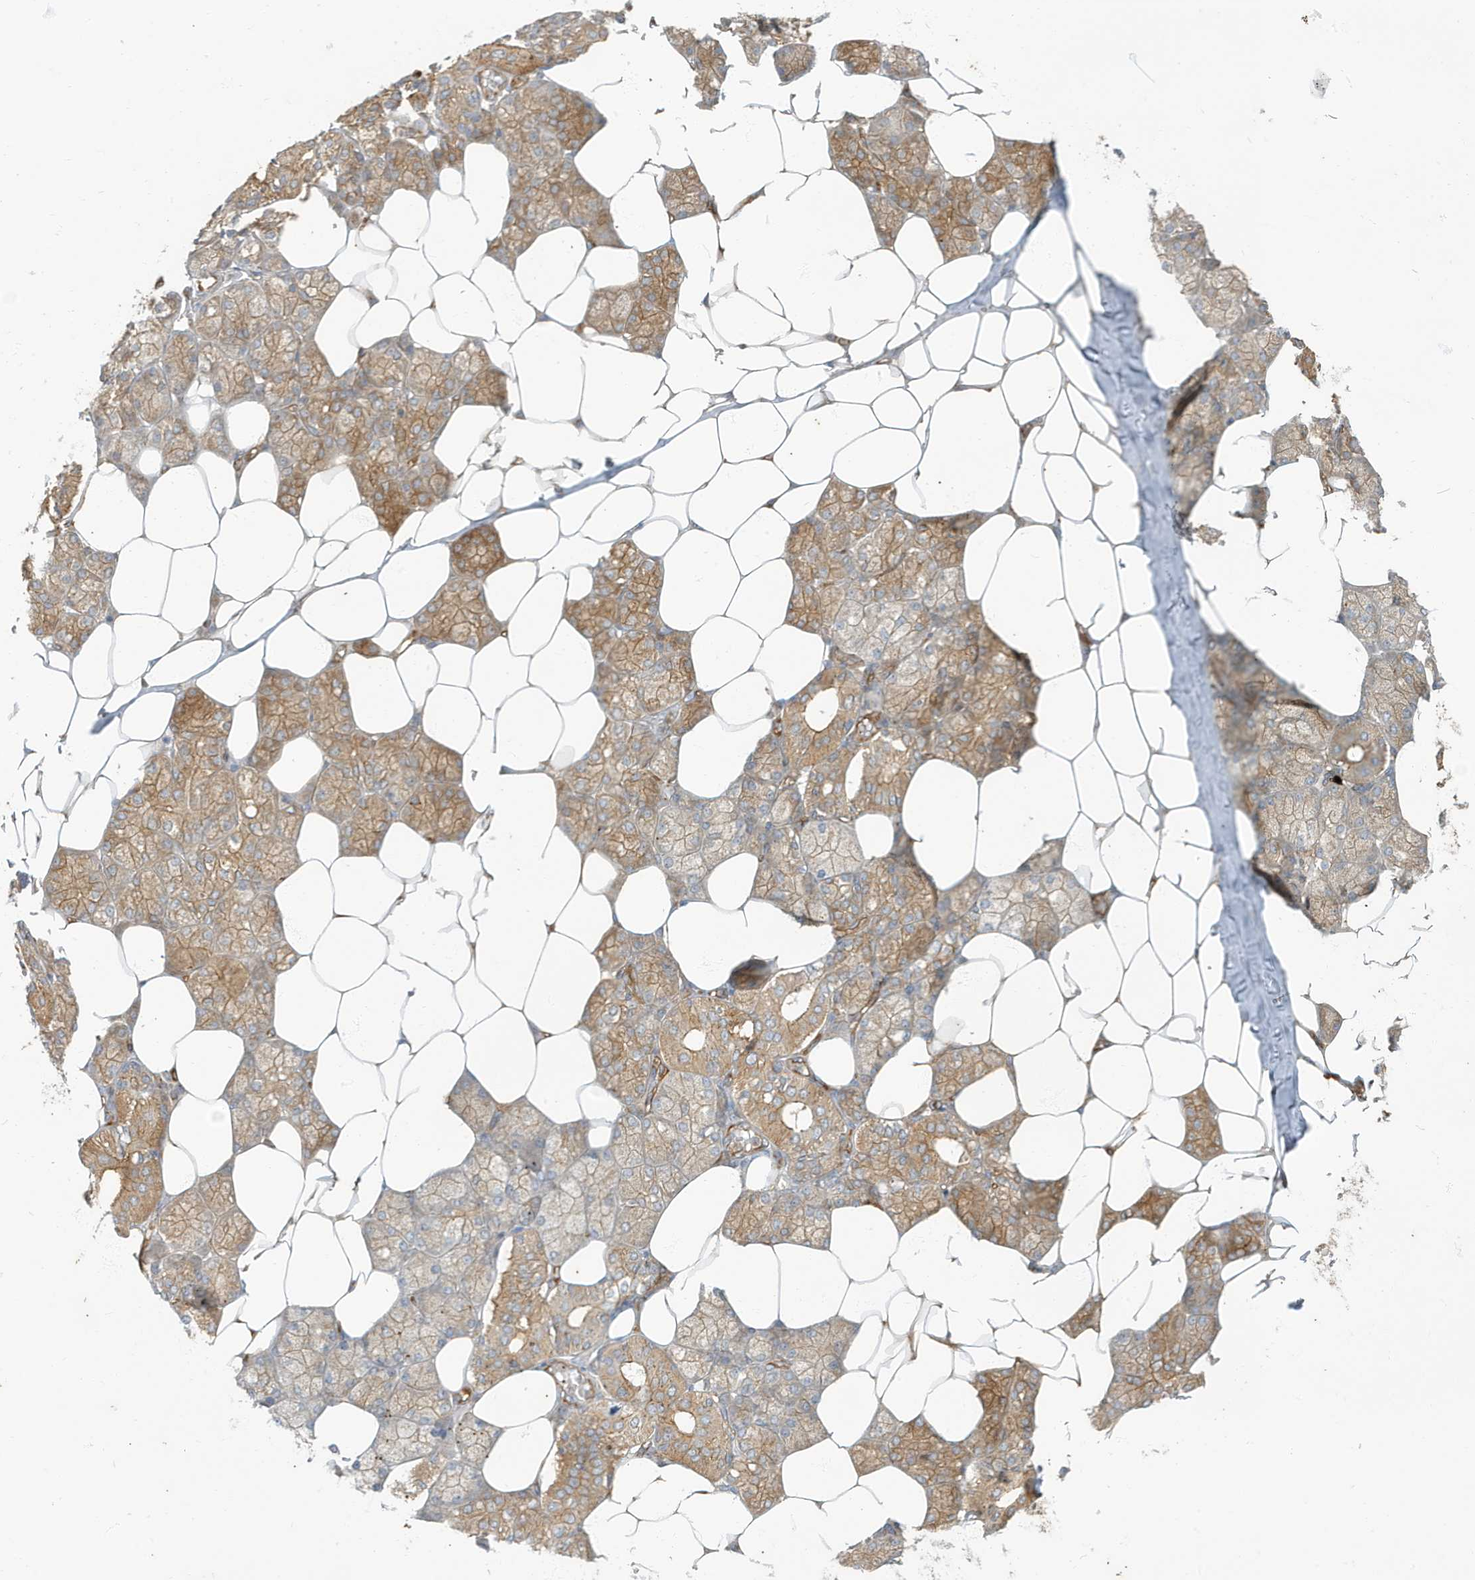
{"staining": {"intensity": "moderate", "quantity": ">75%", "location": "cytoplasmic/membranous"}, "tissue": "salivary gland", "cell_type": "Glandular cells", "image_type": "normal", "snomed": [{"axis": "morphology", "description": "Normal tissue, NOS"}, {"axis": "topography", "description": "Salivary gland"}], "caption": "Protein positivity by IHC displays moderate cytoplasmic/membranous expression in about >75% of glandular cells in benign salivary gland.", "gene": "ATP23", "patient": {"sex": "male", "age": 62}}